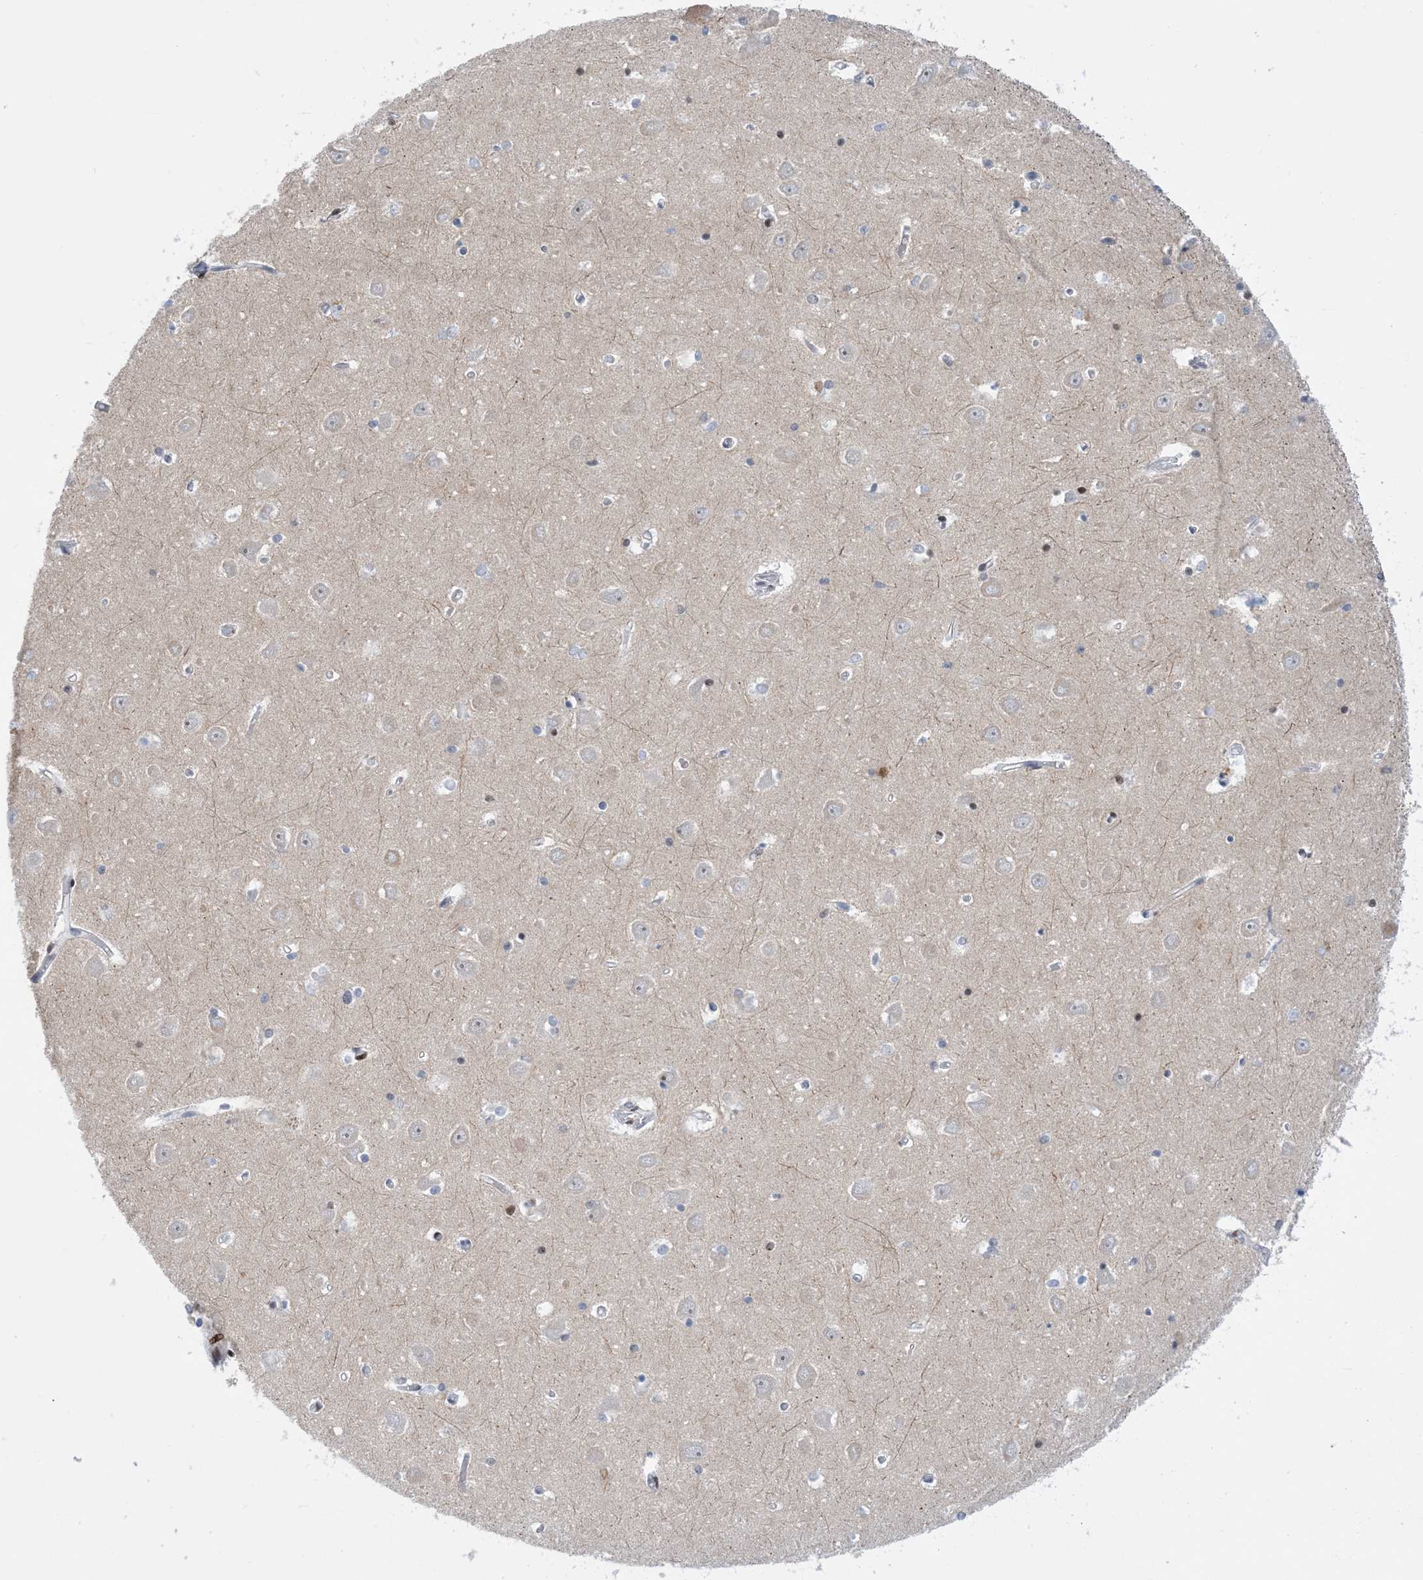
{"staining": {"intensity": "strong", "quantity": "<25%", "location": "nuclear"}, "tissue": "hippocampus", "cell_type": "Glial cells", "image_type": "normal", "snomed": [{"axis": "morphology", "description": "Normal tissue, NOS"}, {"axis": "topography", "description": "Hippocampus"}], "caption": "Hippocampus stained with a brown dye demonstrates strong nuclear positive expression in about <25% of glial cells.", "gene": "TSPYL1", "patient": {"sex": "male", "age": 70}}